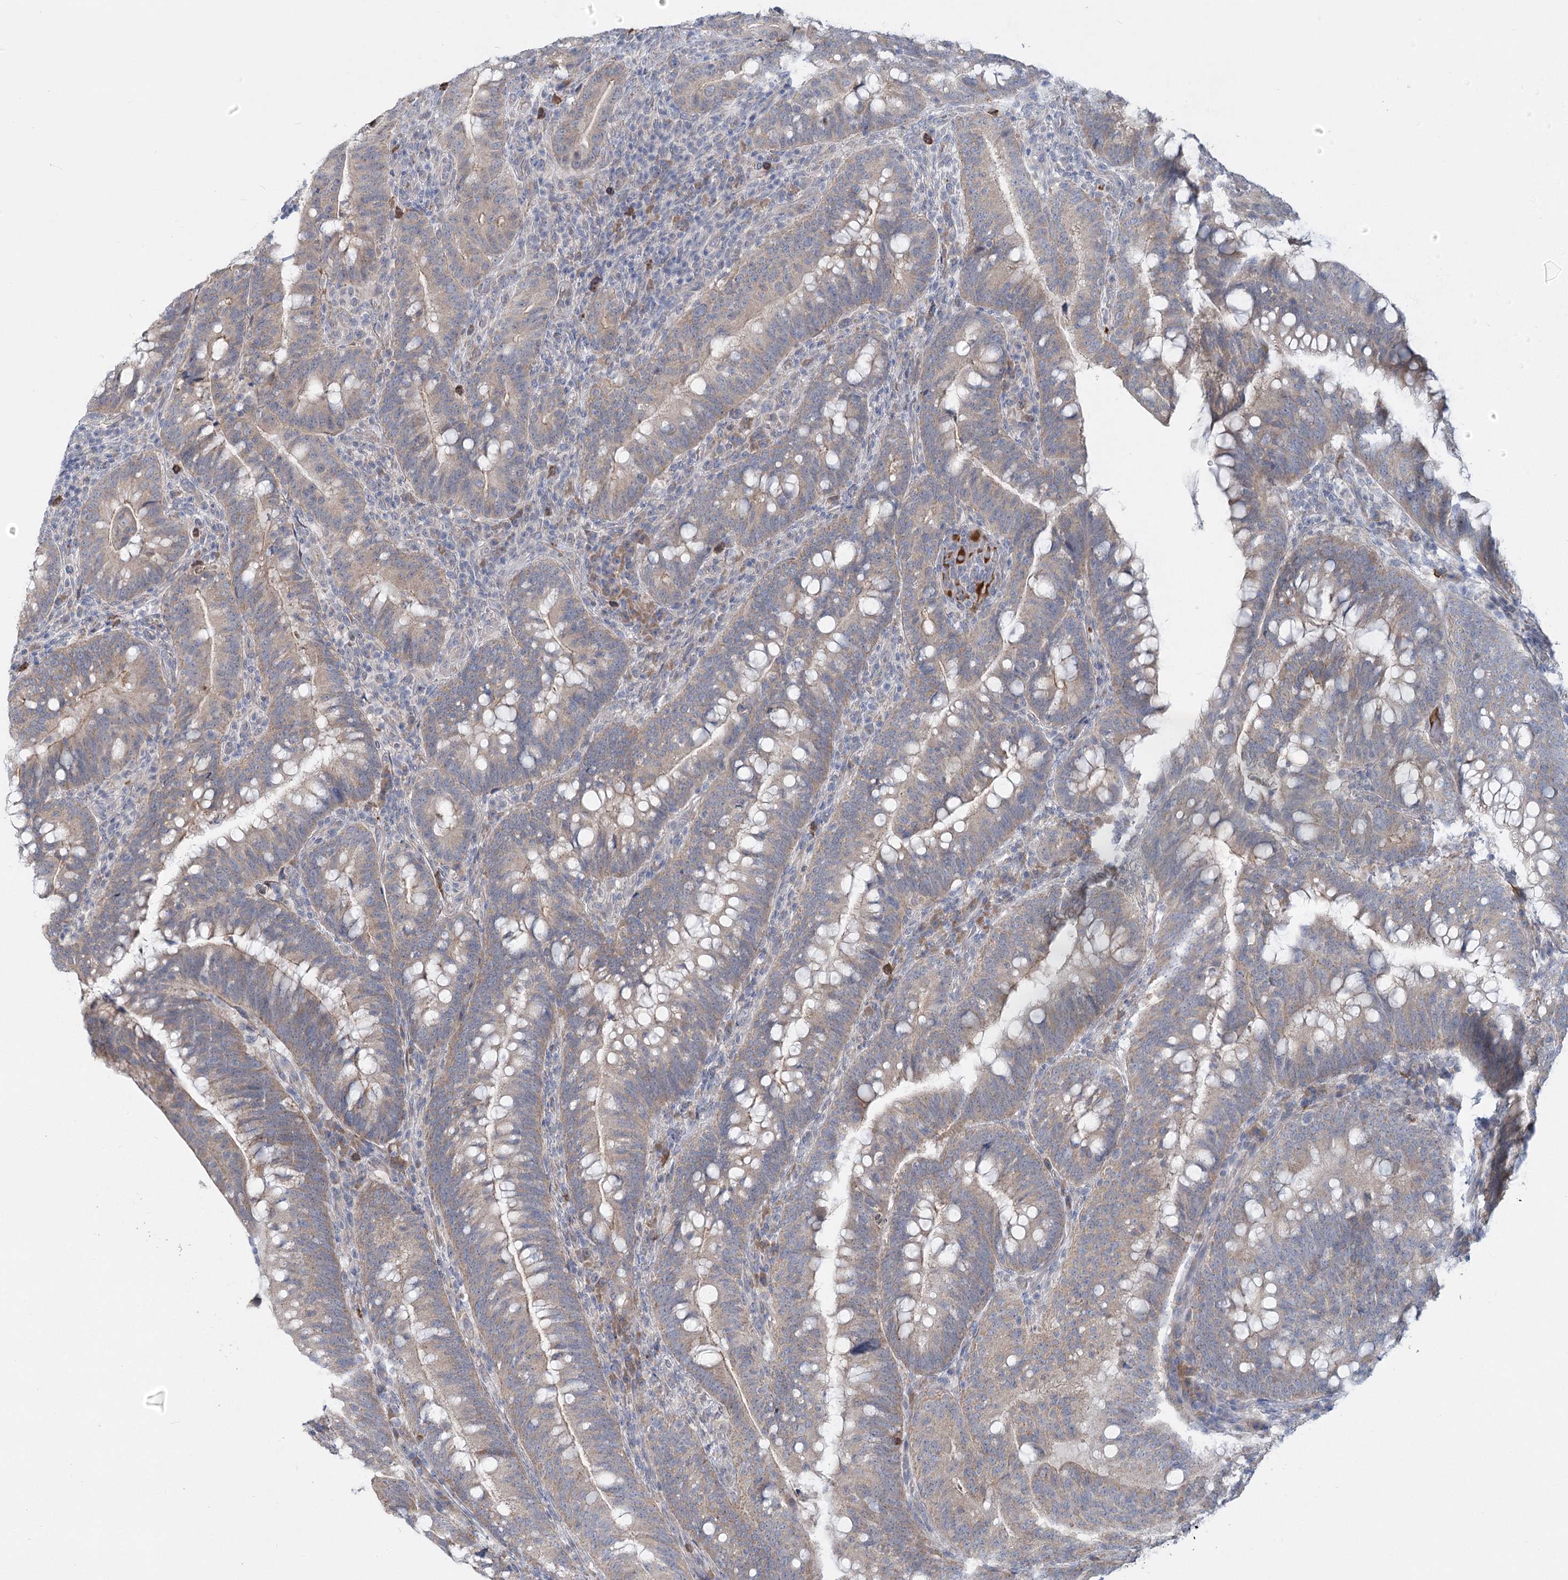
{"staining": {"intensity": "weak", "quantity": "<25%", "location": "cytoplasmic/membranous"}, "tissue": "colorectal cancer", "cell_type": "Tumor cells", "image_type": "cancer", "snomed": [{"axis": "morphology", "description": "Adenocarcinoma, NOS"}, {"axis": "topography", "description": "Colon"}], "caption": "Immunohistochemistry (IHC) micrograph of human colorectal adenocarcinoma stained for a protein (brown), which demonstrates no staining in tumor cells.", "gene": "PLA2G12A", "patient": {"sex": "female", "age": 66}}